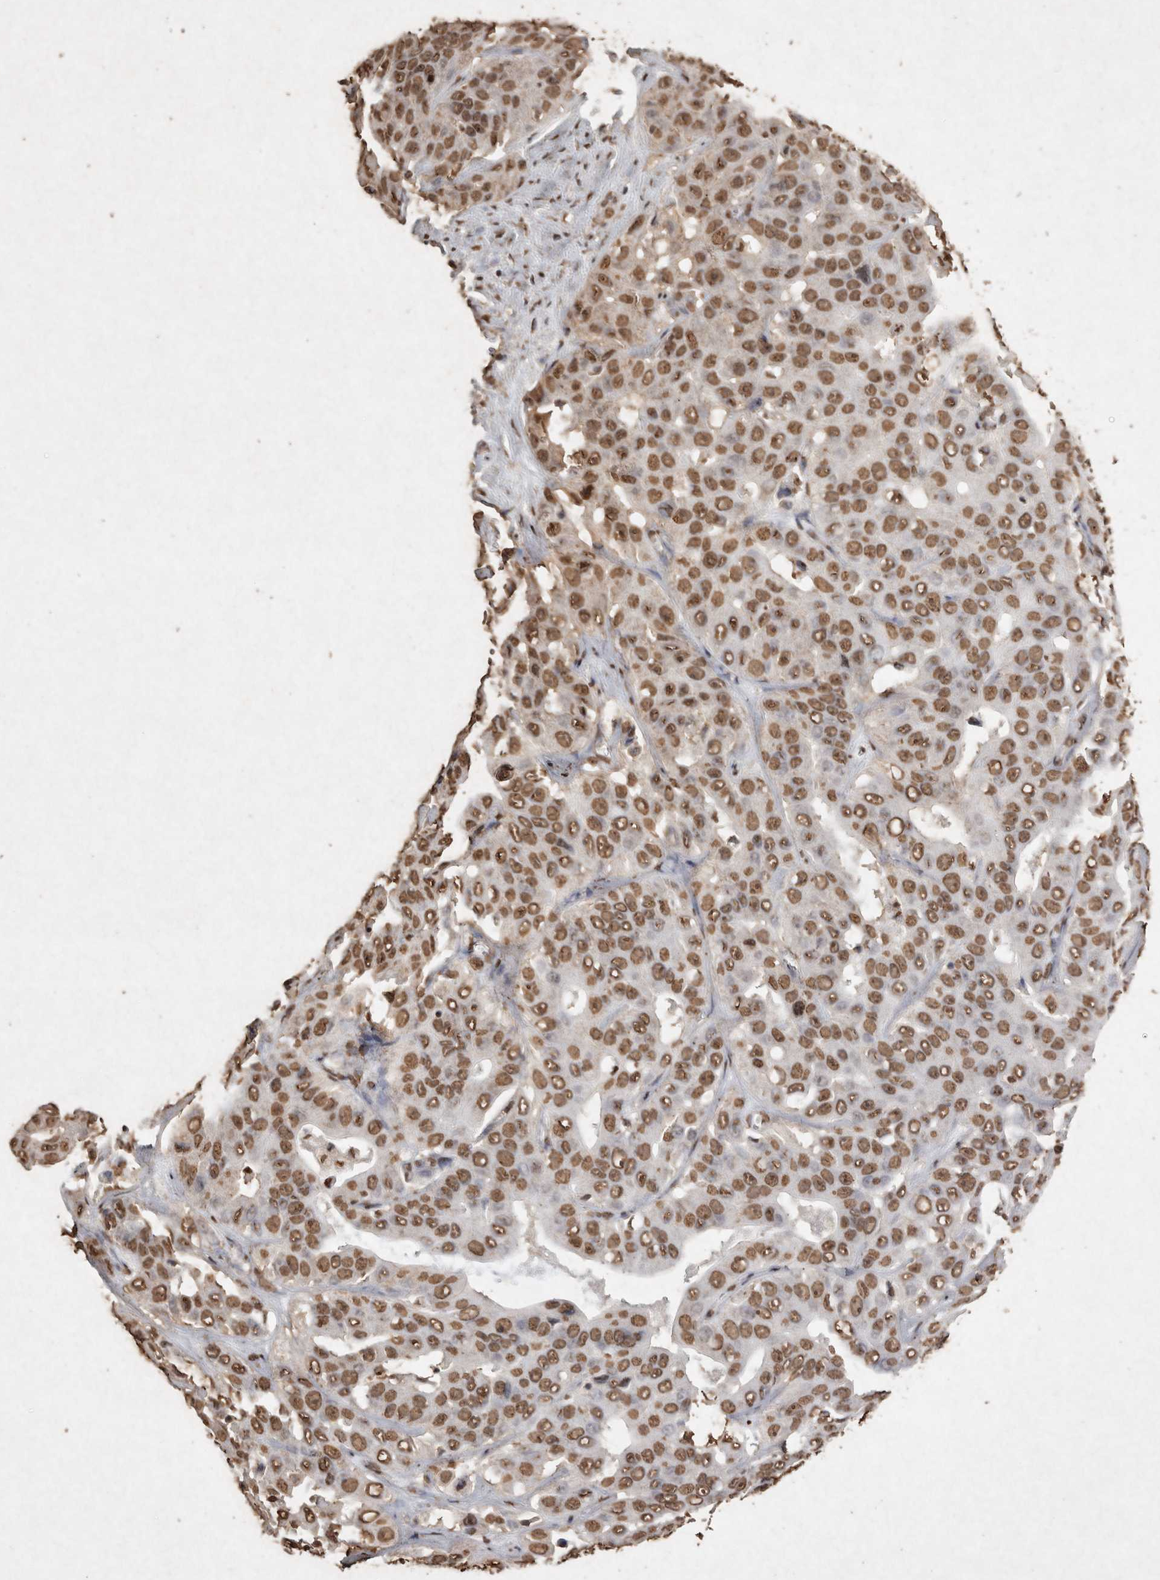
{"staining": {"intensity": "moderate", "quantity": ">75%", "location": "nuclear"}, "tissue": "liver cancer", "cell_type": "Tumor cells", "image_type": "cancer", "snomed": [{"axis": "morphology", "description": "Cholangiocarcinoma"}, {"axis": "topography", "description": "Liver"}], "caption": "Liver cancer (cholangiocarcinoma) stained with immunohistochemistry displays moderate nuclear expression in about >75% of tumor cells. The protein is shown in brown color, while the nuclei are stained blue.", "gene": "FSTL3", "patient": {"sex": "female", "age": 52}}